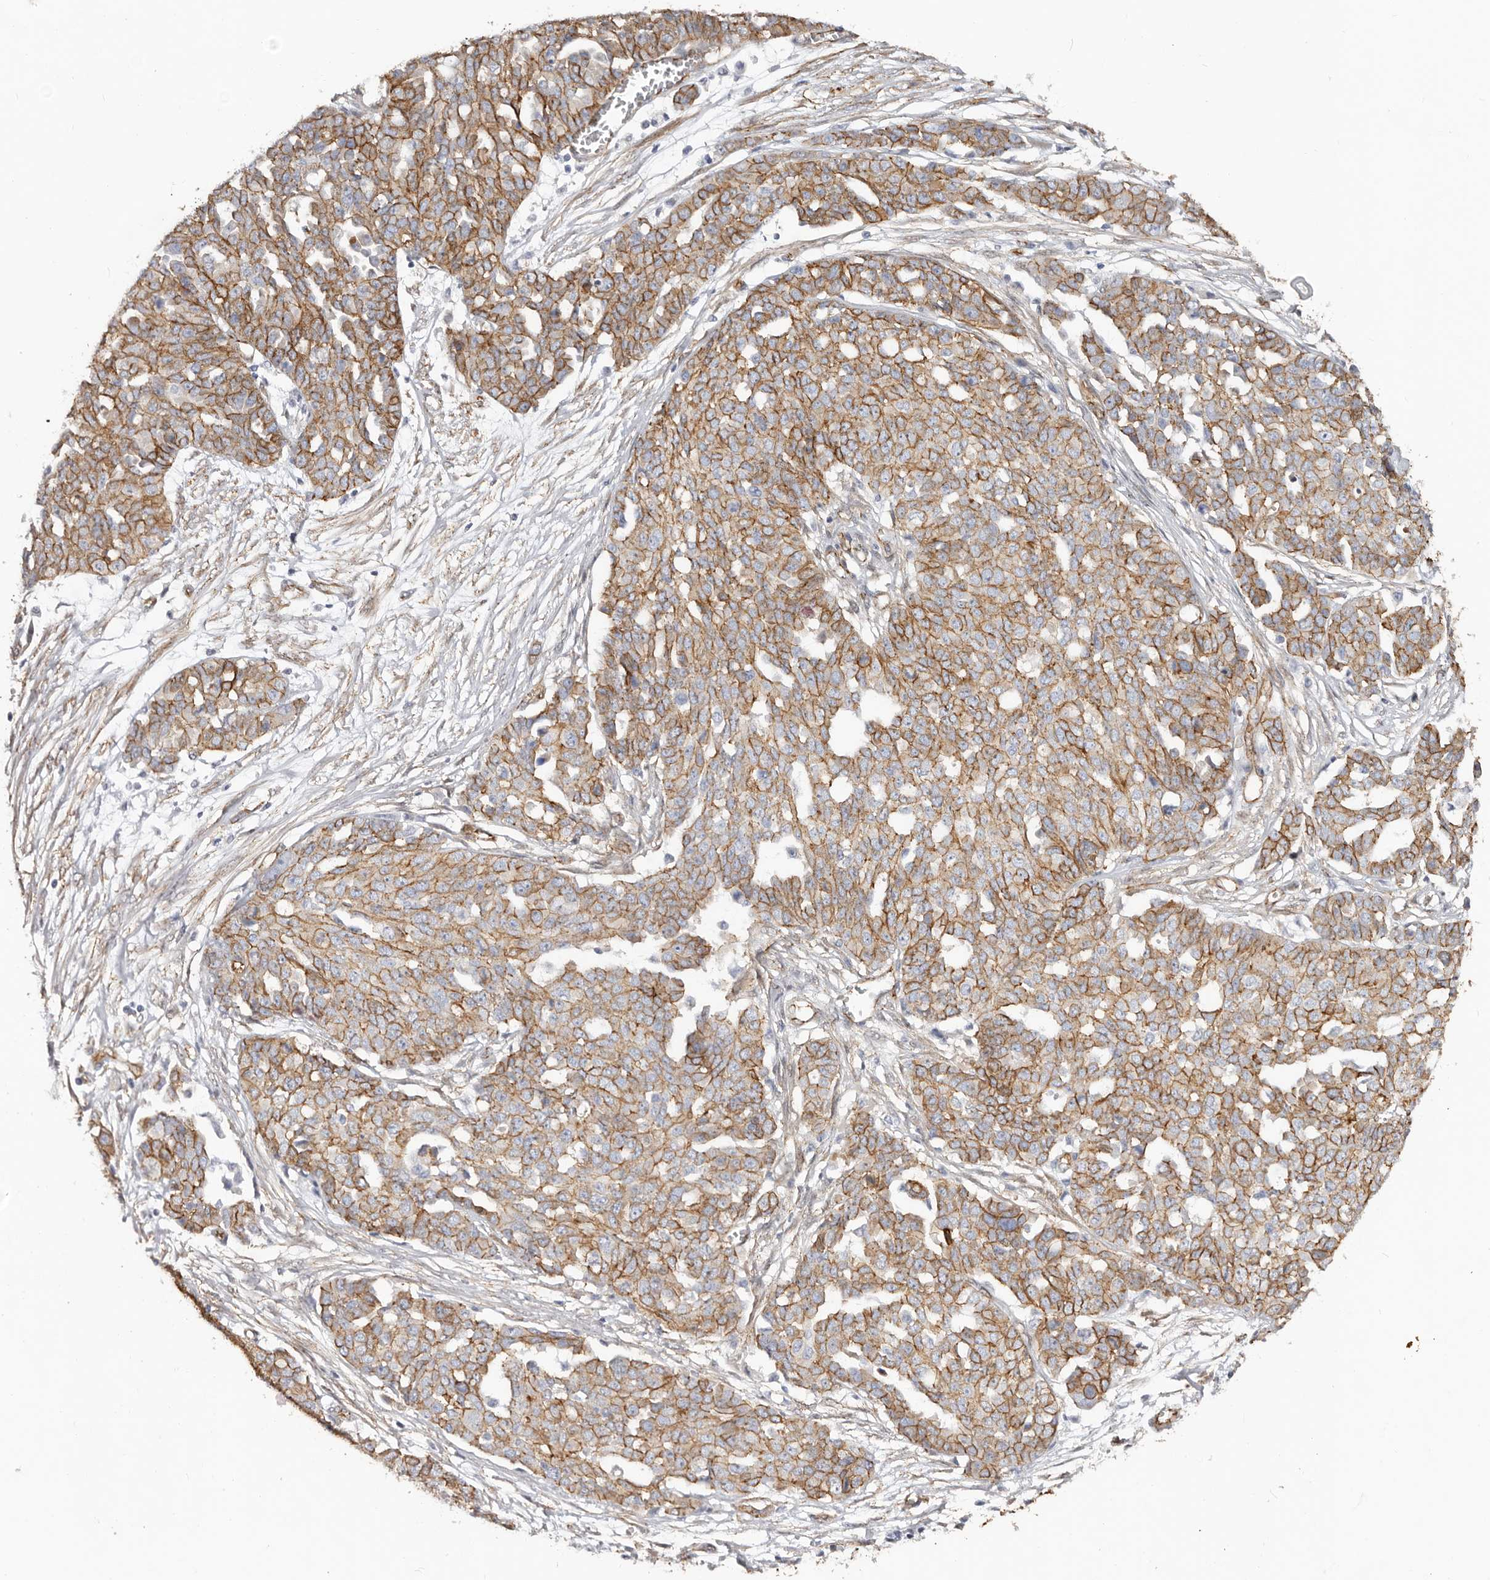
{"staining": {"intensity": "moderate", "quantity": ">75%", "location": "cytoplasmic/membranous"}, "tissue": "ovarian cancer", "cell_type": "Tumor cells", "image_type": "cancer", "snomed": [{"axis": "morphology", "description": "Cystadenocarcinoma, serous, NOS"}, {"axis": "topography", "description": "Soft tissue"}, {"axis": "topography", "description": "Ovary"}], "caption": "Human serous cystadenocarcinoma (ovarian) stained for a protein (brown) demonstrates moderate cytoplasmic/membranous positive positivity in approximately >75% of tumor cells.", "gene": "CTNNB1", "patient": {"sex": "female", "age": 57}}